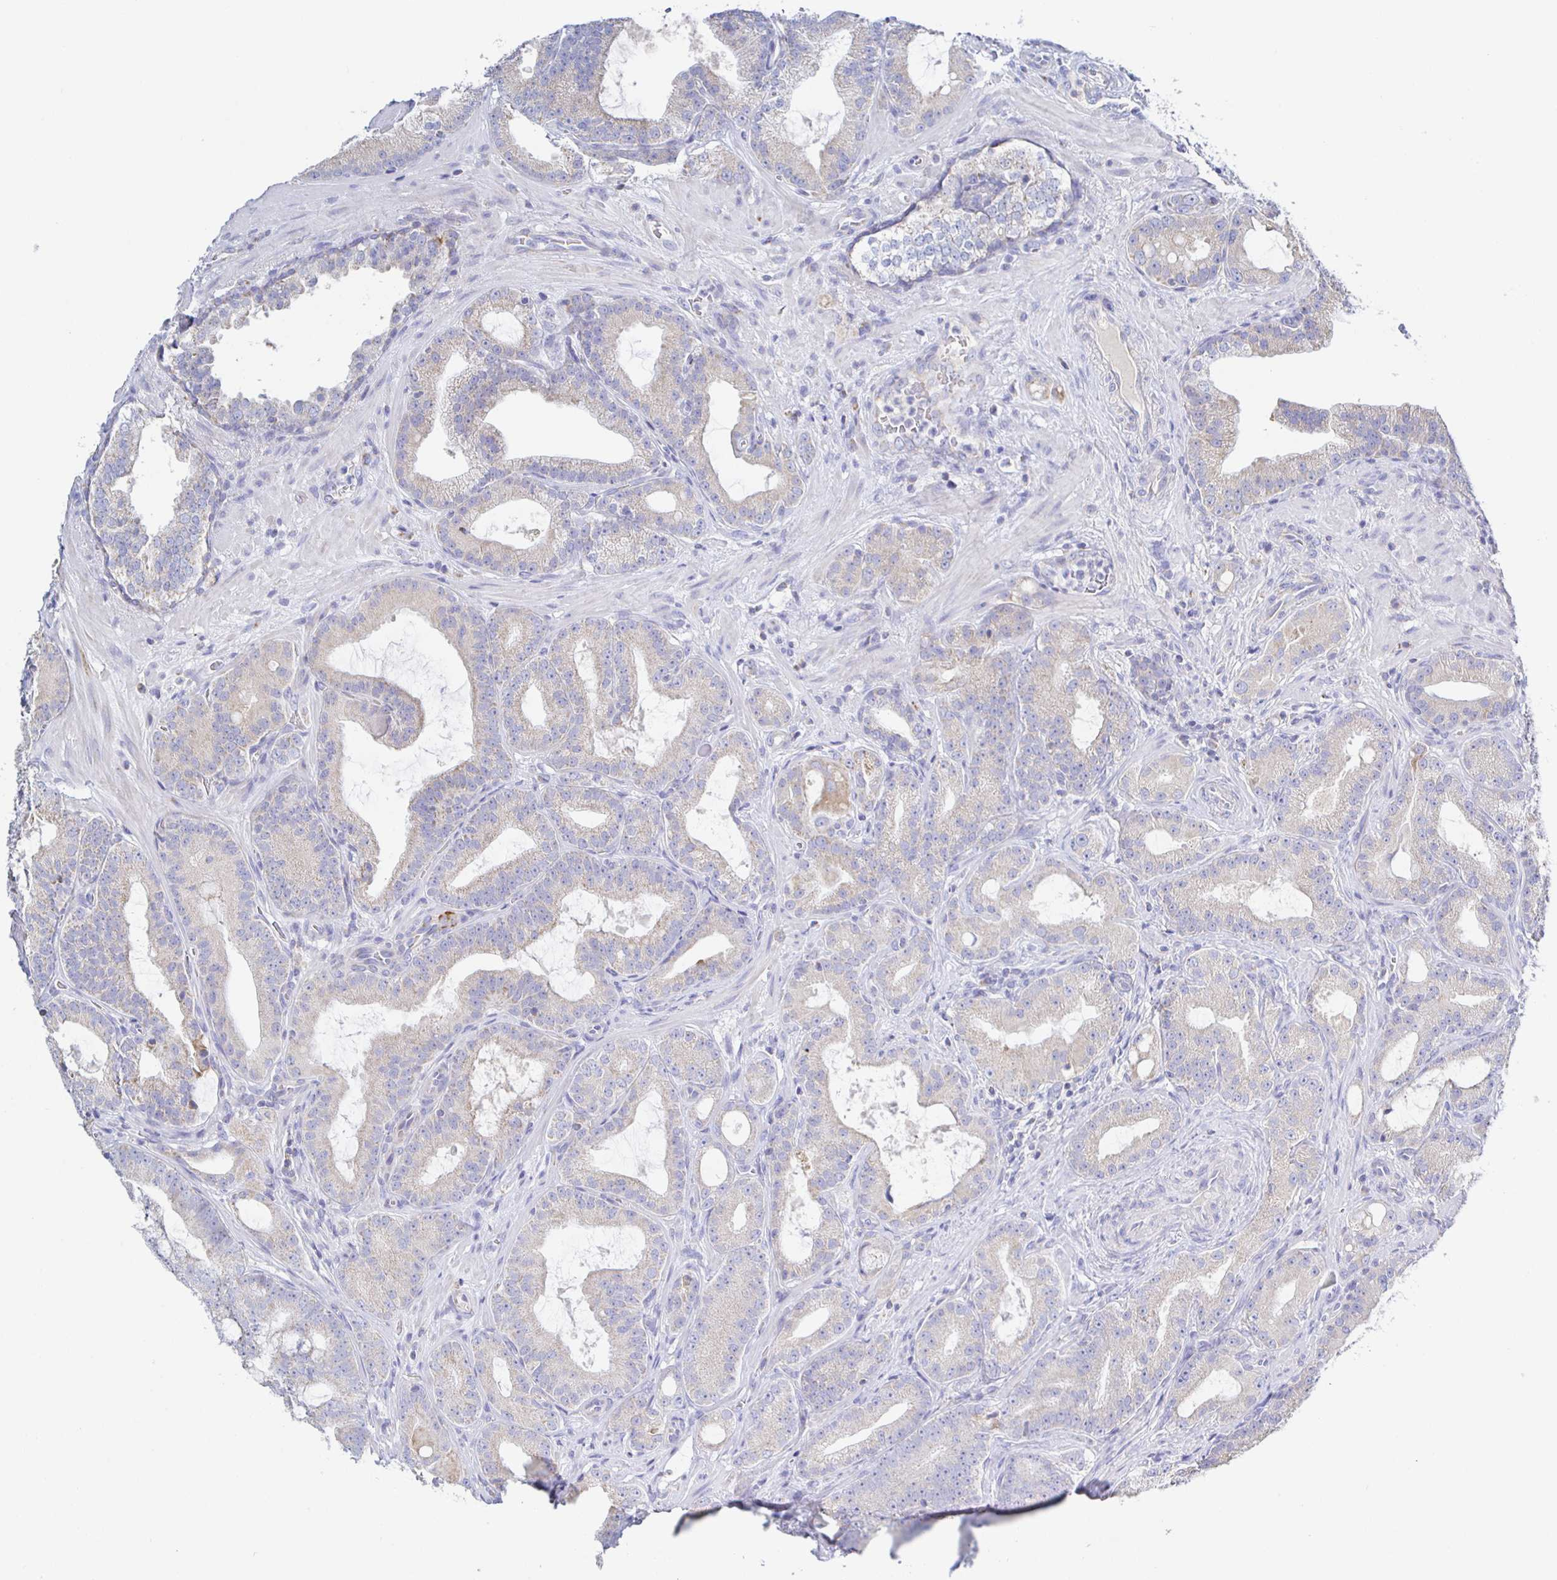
{"staining": {"intensity": "weak", "quantity": "25%-75%", "location": "cytoplasmic/membranous"}, "tissue": "prostate cancer", "cell_type": "Tumor cells", "image_type": "cancer", "snomed": [{"axis": "morphology", "description": "Adenocarcinoma, High grade"}, {"axis": "topography", "description": "Prostate"}], "caption": "Protein staining displays weak cytoplasmic/membranous positivity in about 25%-75% of tumor cells in prostate adenocarcinoma (high-grade).", "gene": "SYNGR4", "patient": {"sex": "male", "age": 65}}